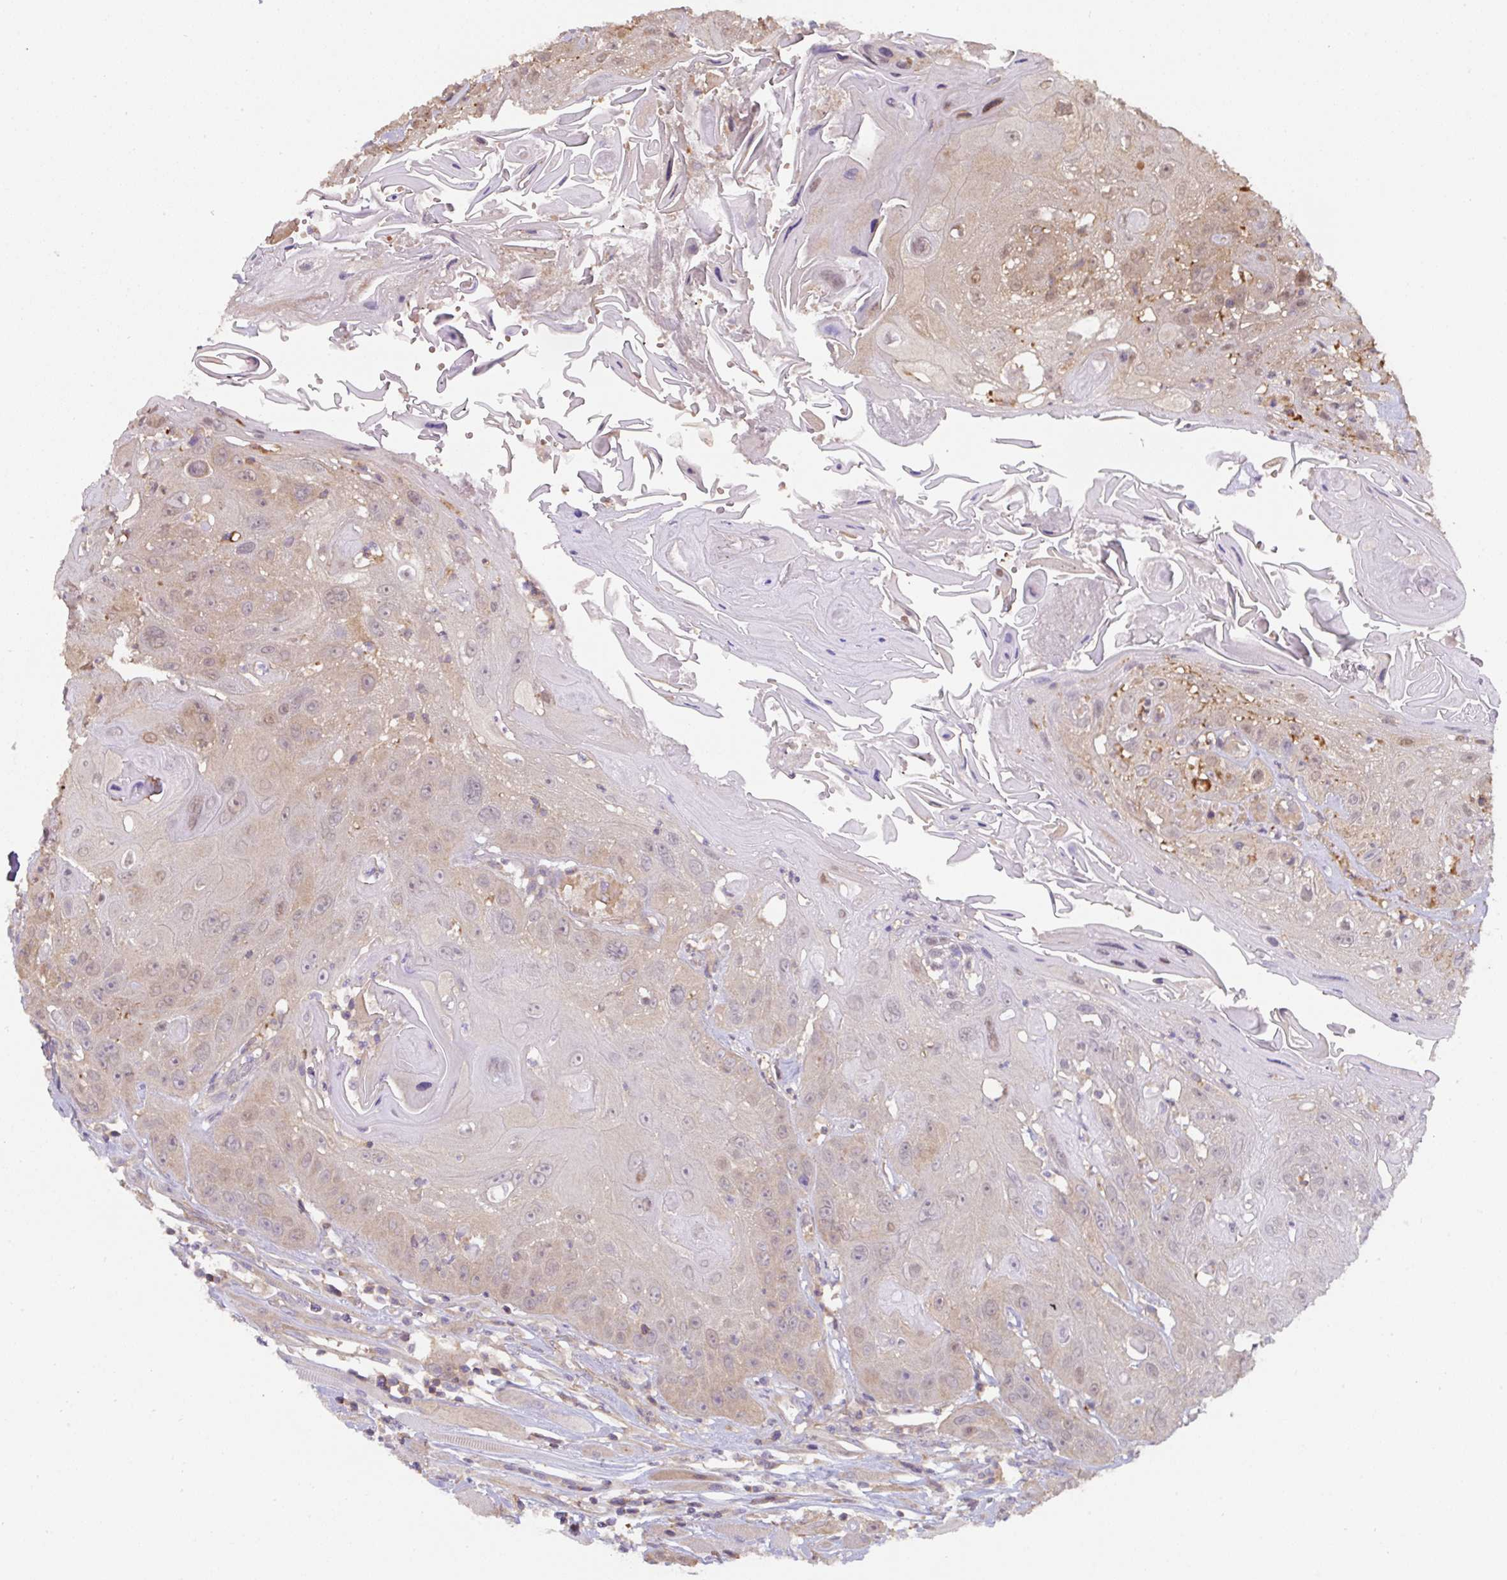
{"staining": {"intensity": "moderate", "quantity": "25%-75%", "location": "cytoplasmic/membranous"}, "tissue": "head and neck cancer", "cell_type": "Tumor cells", "image_type": "cancer", "snomed": [{"axis": "morphology", "description": "Squamous cell carcinoma, NOS"}, {"axis": "topography", "description": "Head-Neck"}], "caption": "Approximately 25%-75% of tumor cells in human head and neck cancer (squamous cell carcinoma) show moderate cytoplasmic/membranous protein positivity as visualized by brown immunohistochemical staining.", "gene": "ST13", "patient": {"sex": "female", "age": 59}}